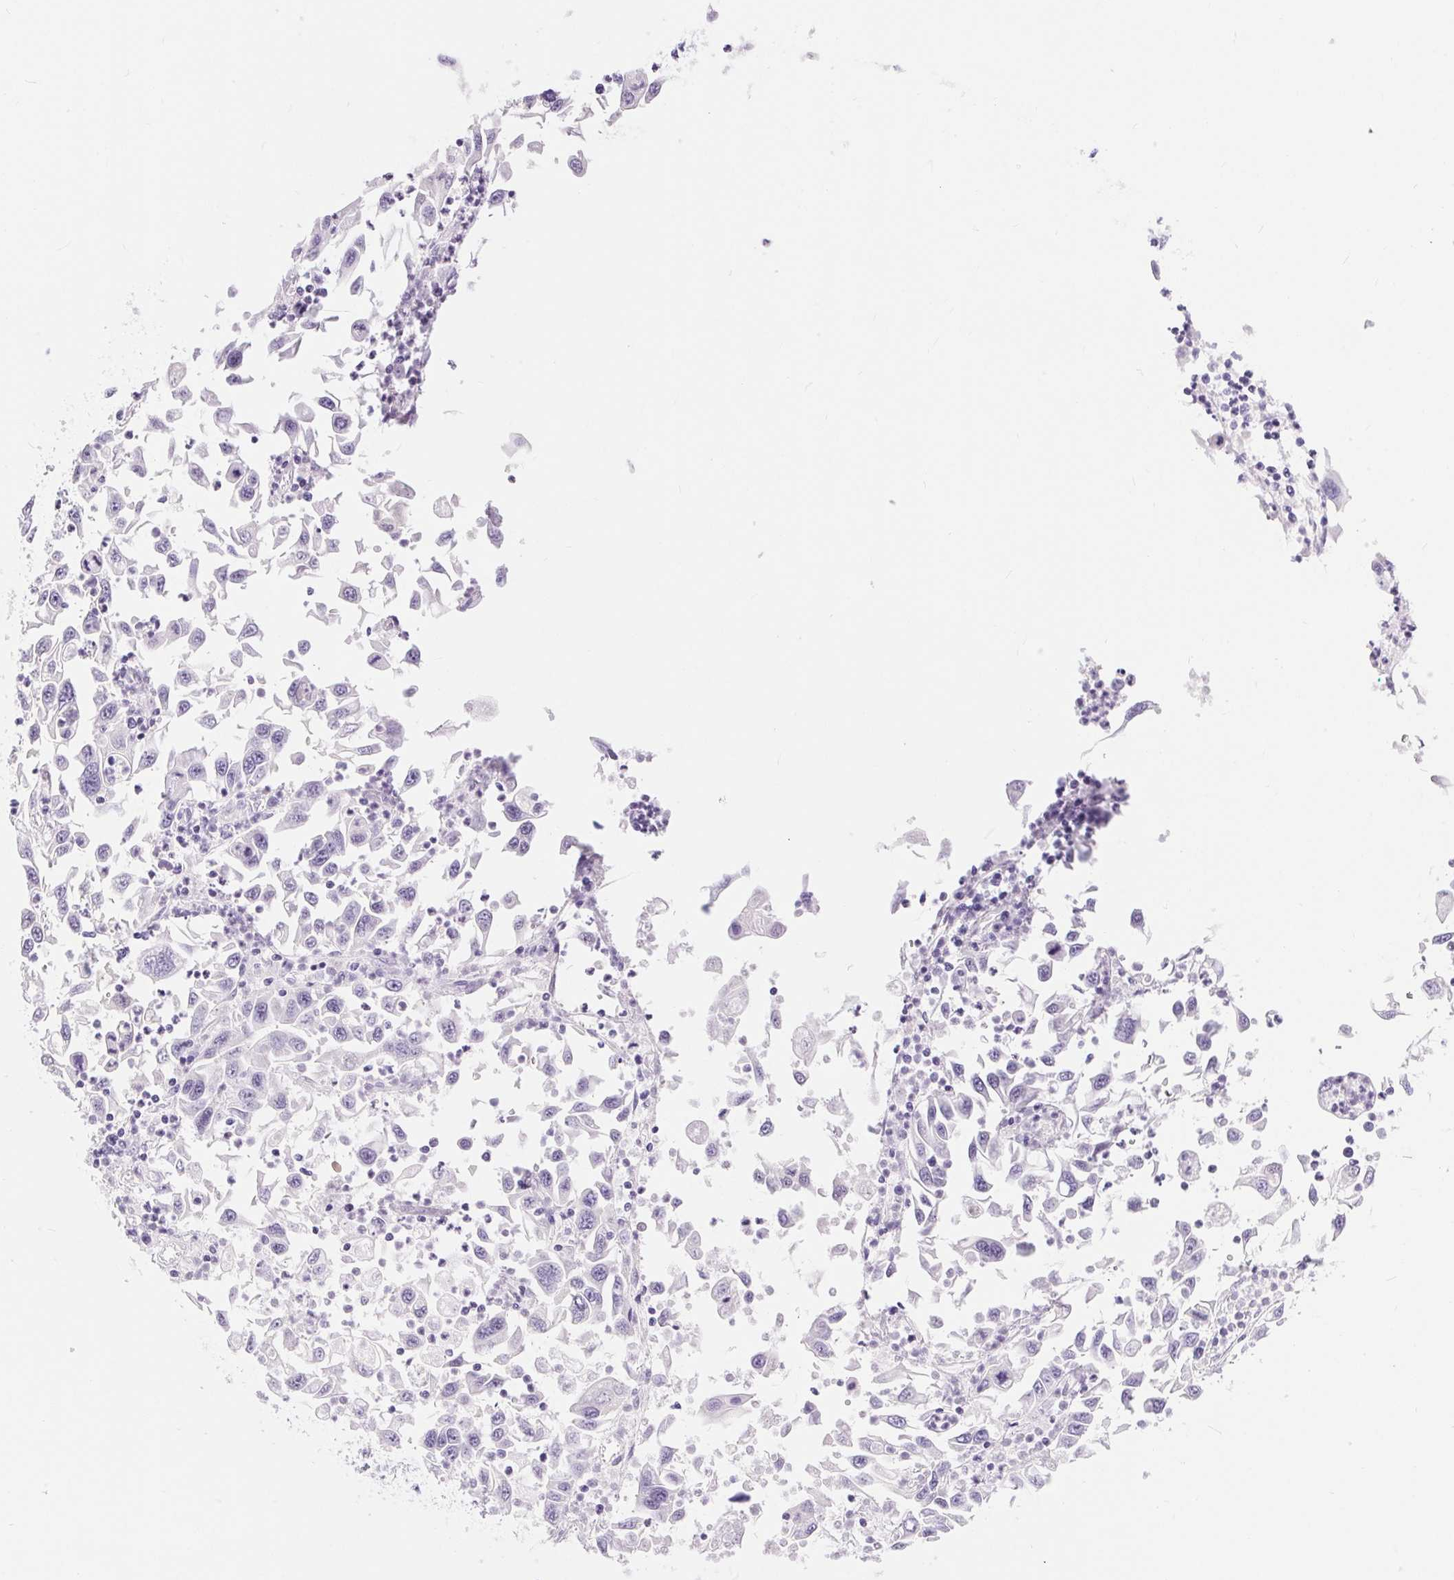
{"staining": {"intensity": "negative", "quantity": "none", "location": "none"}, "tissue": "endometrial cancer", "cell_type": "Tumor cells", "image_type": "cancer", "snomed": [{"axis": "morphology", "description": "Adenocarcinoma, NOS"}, {"axis": "topography", "description": "Uterus"}], "caption": "Tumor cells are negative for protein expression in human endometrial cancer.", "gene": "XDH", "patient": {"sex": "female", "age": 62}}